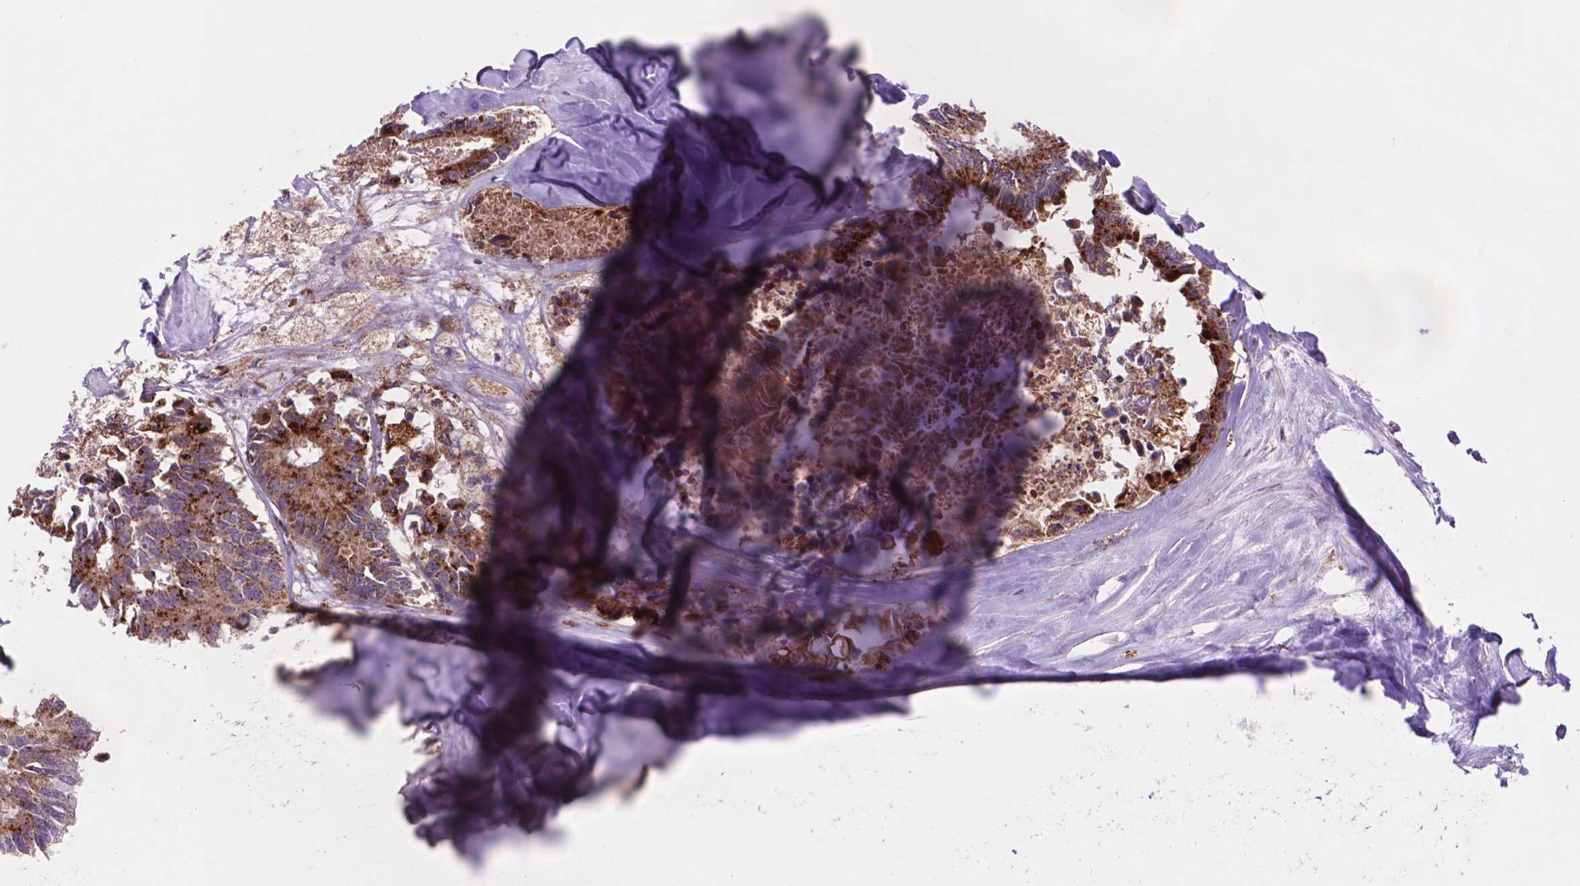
{"staining": {"intensity": "strong", "quantity": ">75%", "location": "cytoplasmic/membranous"}, "tissue": "colorectal cancer", "cell_type": "Tumor cells", "image_type": "cancer", "snomed": [{"axis": "morphology", "description": "Adenocarcinoma, NOS"}, {"axis": "topography", "description": "Colon"}, {"axis": "topography", "description": "Rectum"}], "caption": "The photomicrograph exhibits staining of colorectal adenocarcinoma, revealing strong cytoplasmic/membranous protein positivity (brown color) within tumor cells.", "gene": "GLB1", "patient": {"sex": "male", "age": 57}}